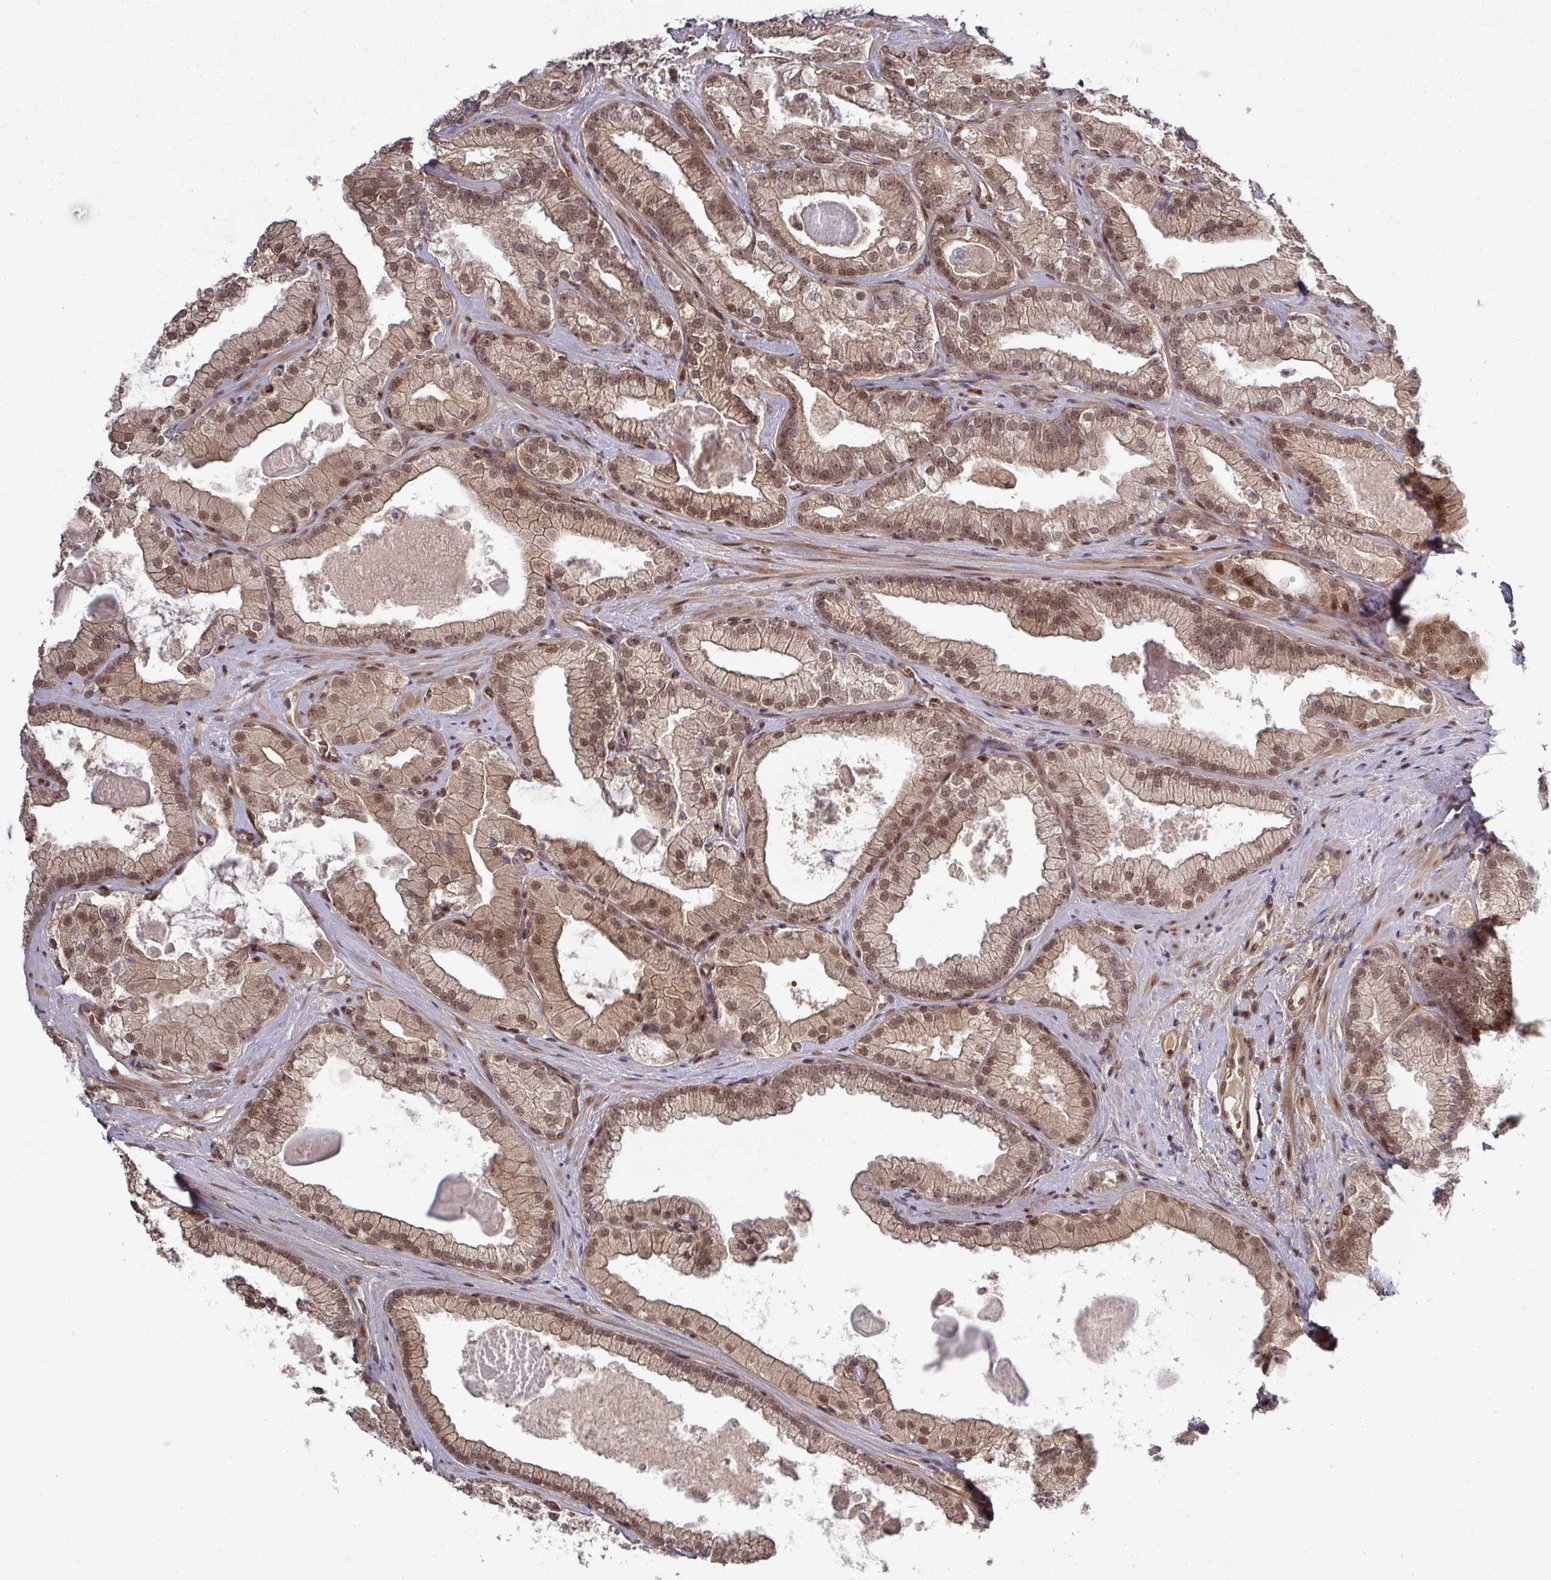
{"staining": {"intensity": "moderate", "quantity": ">75%", "location": "cytoplasmic/membranous,nuclear"}, "tissue": "prostate cancer", "cell_type": "Tumor cells", "image_type": "cancer", "snomed": [{"axis": "morphology", "description": "Adenocarcinoma, High grade"}, {"axis": "topography", "description": "Prostate"}], "caption": "Human prostate cancer stained with a brown dye displays moderate cytoplasmic/membranous and nuclear positive staining in about >75% of tumor cells.", "gene": "CIC", "patient": {"sex": "male", "age": 68}}